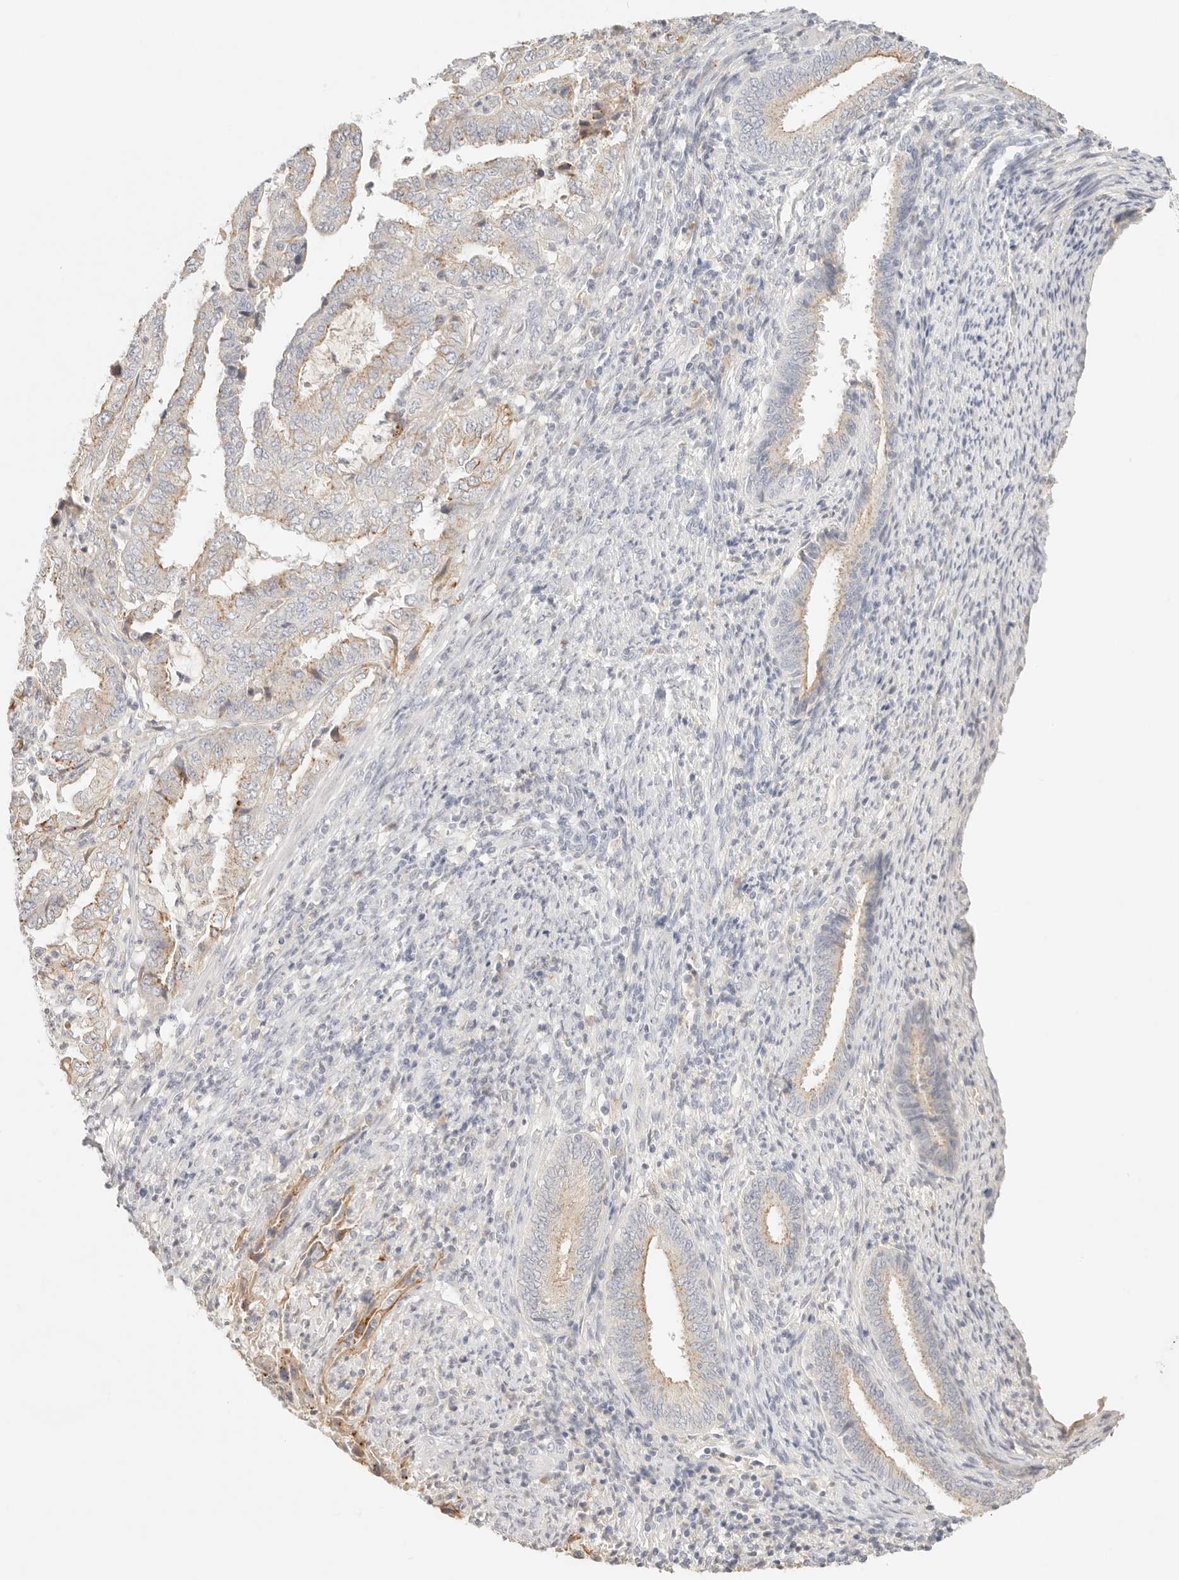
{"staining": {"intensity": "moderate", "quantity": "<25%", "location": "cytoplasmic/membranous"}, "tissue": "endometrial cancer", "cell_type": "Tumor cells", "image_type": "cancer", "snomed": [{"axis": "morphology", "description": "Adenocarcinoma, NOS"}, {"axis": "topography", "description": "Endometrium"}], "caption": "Approximately <25% of tumor cells in adenocarcinoma (endometrial) exhibit moderate cytoplasmic/membranous protein positivity as visualized by brown immunohistochemical staining.", "gene": "CEP120", "patient": {"sex": "female", "age": 51}}